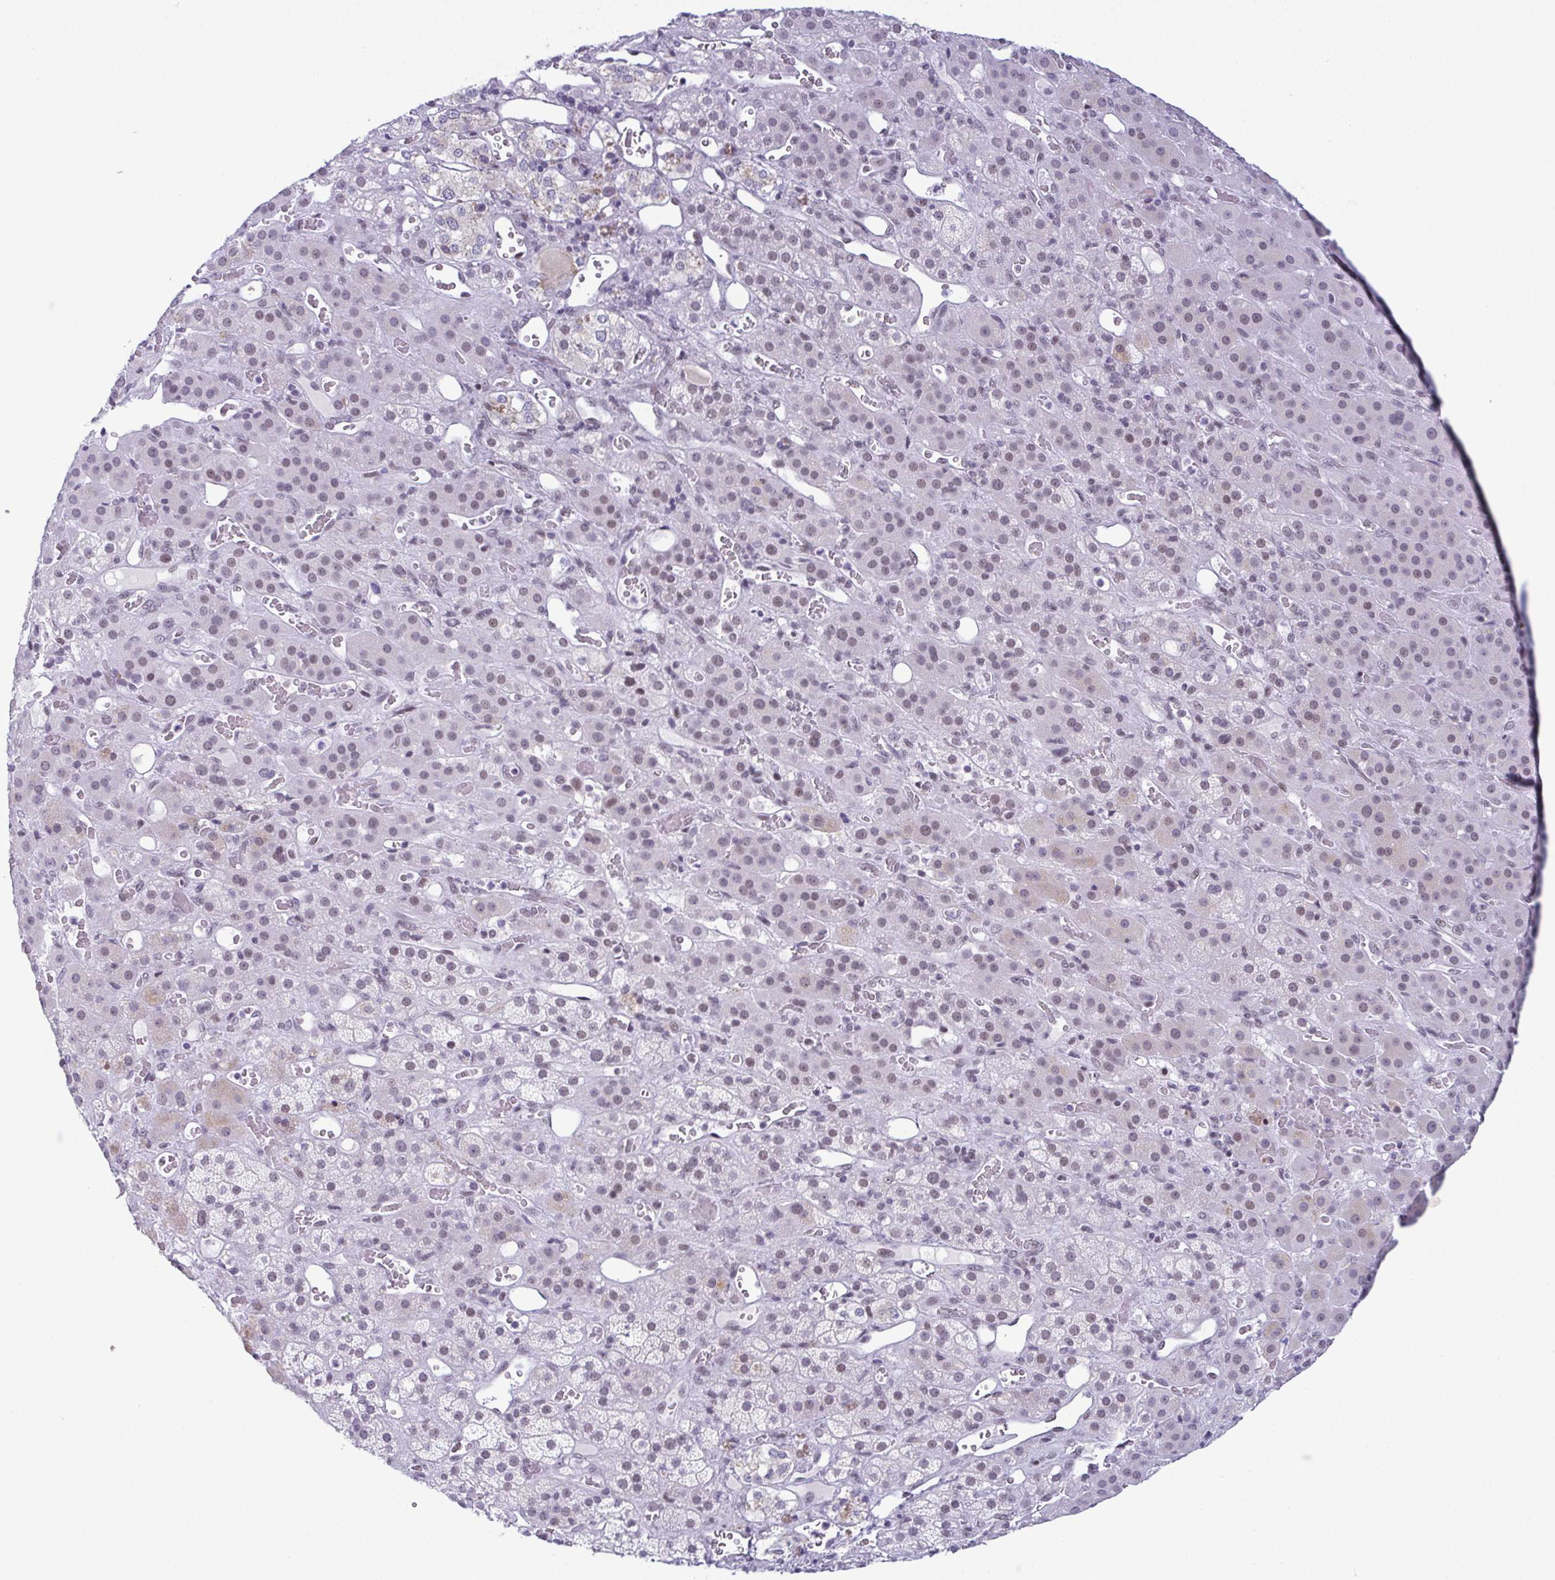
{"staining": {"intensity": "weak", "quantity": "25%-75%", "location": "nuclear"}, "tissue": "adrenal gland", "cell_type": "Glandular cells", "image_type": "normal", "snomed": [{"axis": "morphology", "description": "Normal tissue, NOS"}, {"axis": "topography", "description": "Adrenal gland"}], "caption": "Protein expression analysis of benign adrenal gland displays weak nuclear positivity in about 25%-75% of glandular cells. The staining is performed using DAB (3,3'-diaminobenzidine) brown chromogen to label protein expression. The nuclei are counter-stained blue using hematoxylin.", "gene": "RBM7", "patient": {"sex": "male", "age": 57}}